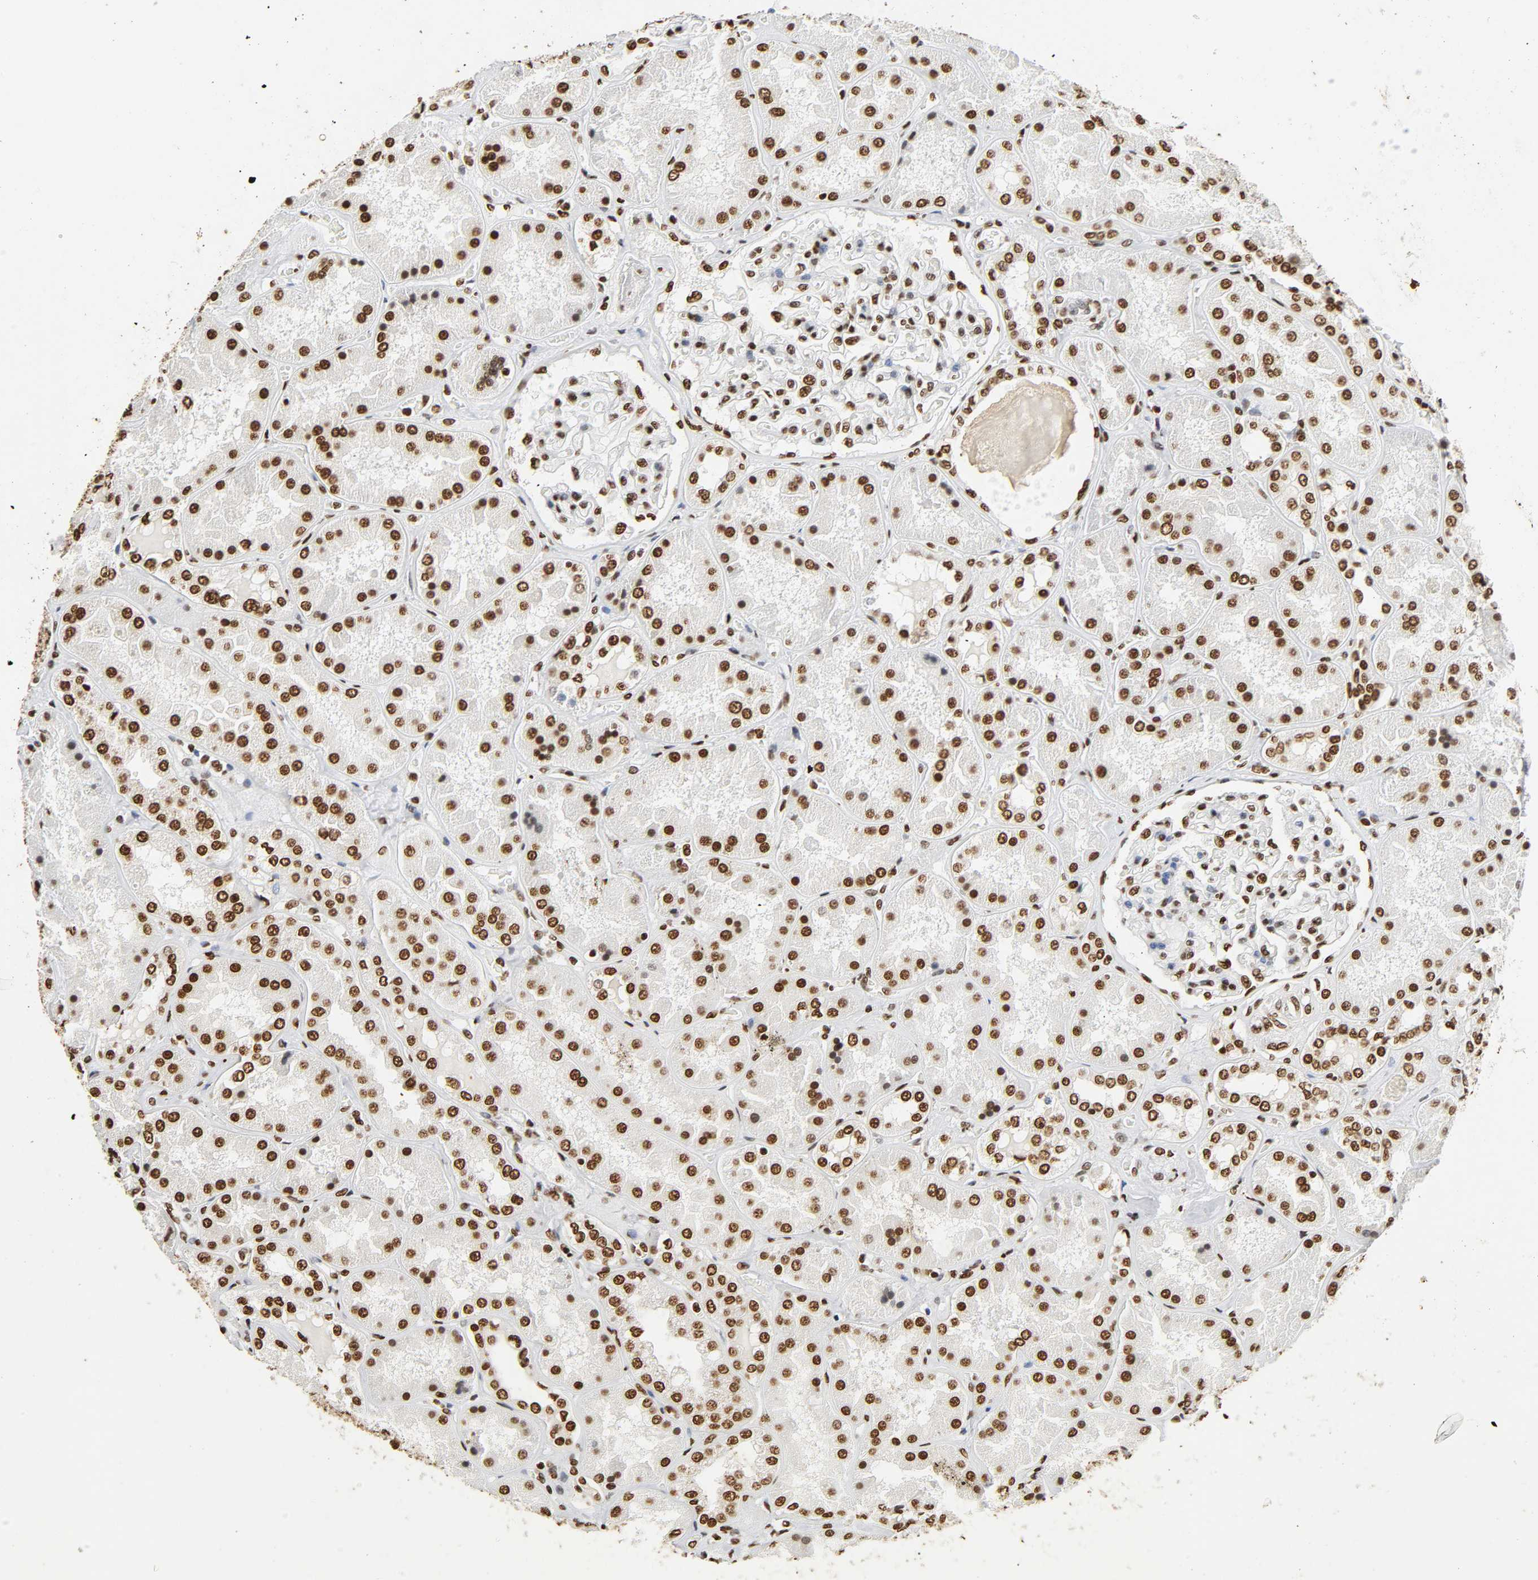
{"staining": {"intensity": "strong", "quantity": ">75%", "location": "nuclear"}, "tissue": "kidney", "cell_type": "Cells in glomeruli", "image_type": "normal", "snomed": [{"axis": "morphology", "description": "Normal tissue, NOS"}, {"axis": "topography", "description": "Kidney"}], "caption": "A high-resolution photomicrograph shows IHC staining of normal kidney, which displays strong nuclear staining in about >75% of cells in glomeruli.", "gene": "HNRNPC", "patient": {"sex": "female", "age": 56}}